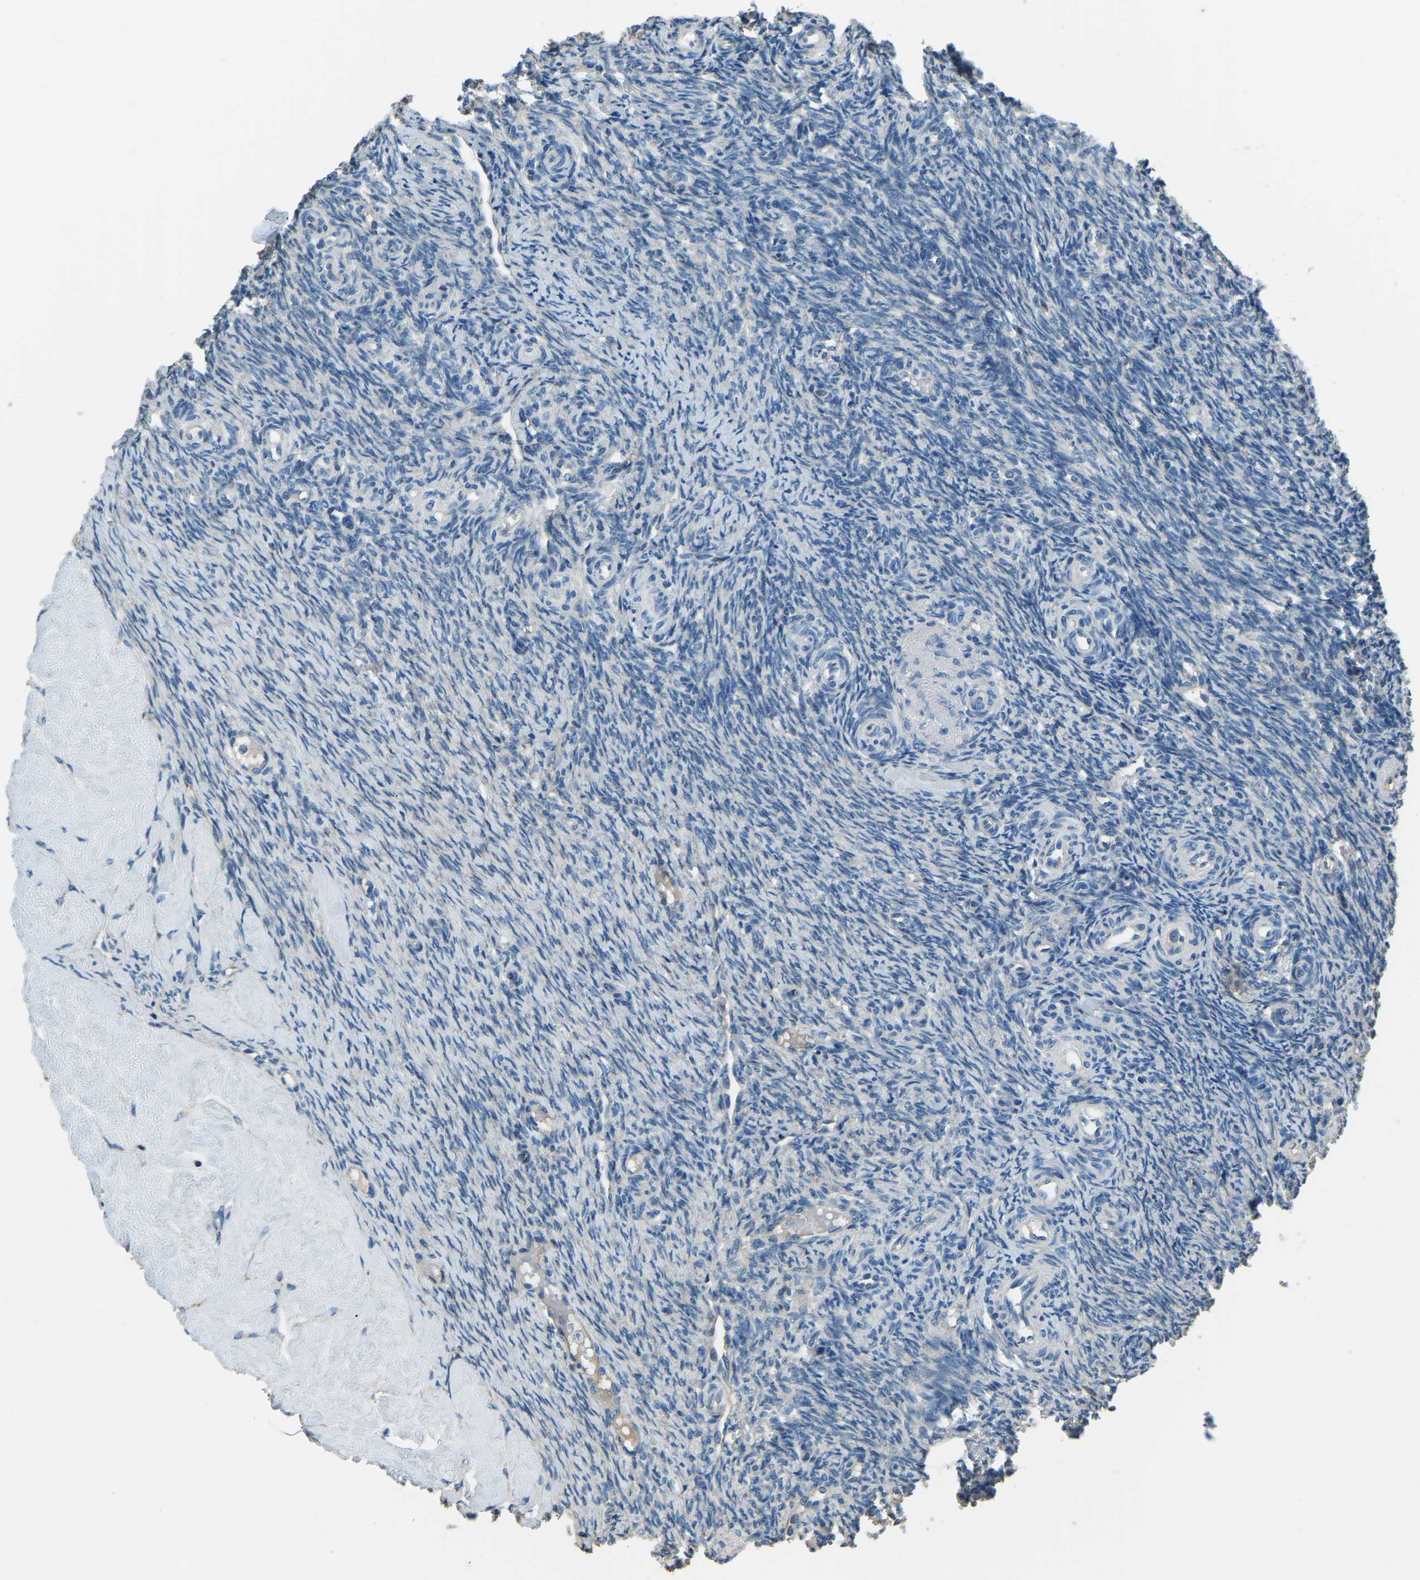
{"staining": {"intensity": "negative", "quantity": "none", "location": "none"}, "tissue": "ovary", "cell_type": "Ovarian stroma cells", "image_type": "normal", "snomed": [{"axis": "morphology", "description": "Normal tissue, NOS"}, {"axis": "topography", "description": "Ovary"}], "caption": "The immunohistochemistry photomicrograph has no significant expression in ovarian stroma cells of ovary.", "gene": "COL3A1", "patient": {"sex": "female", "age": 41}}